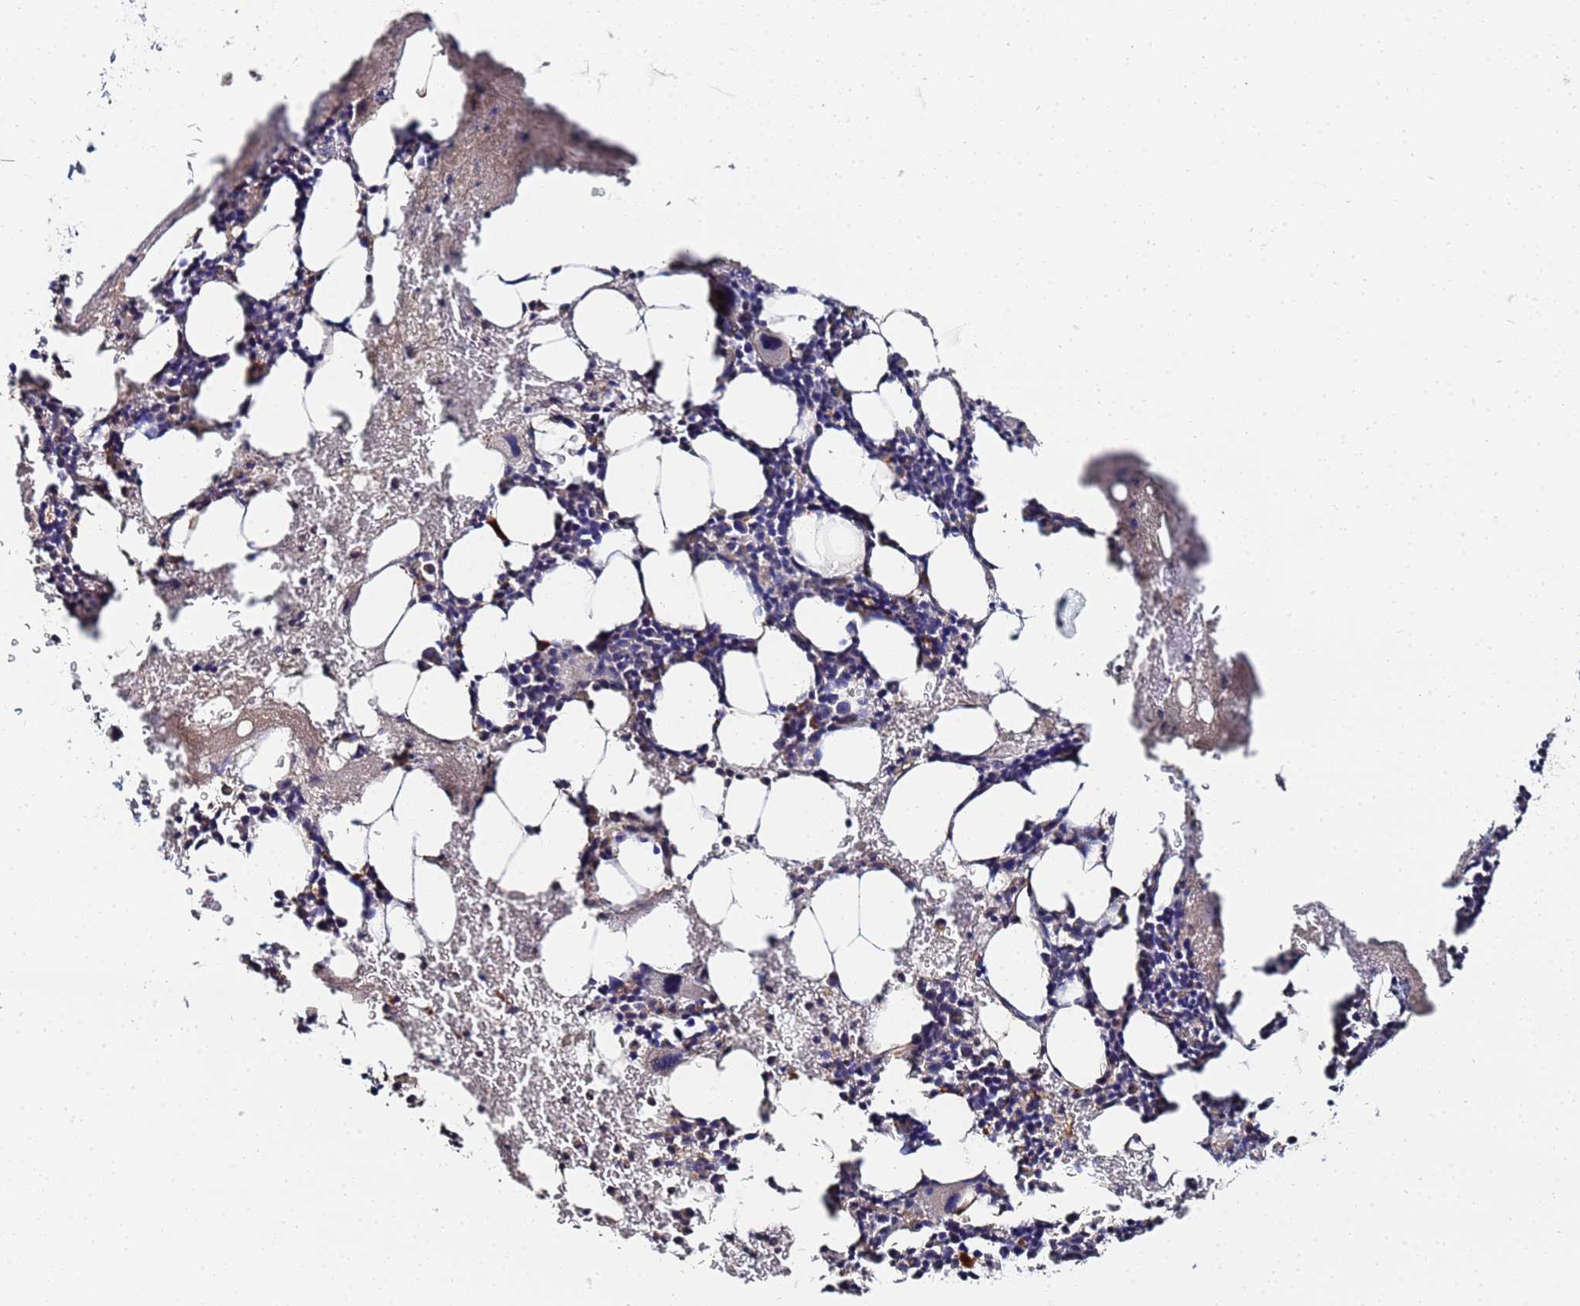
{"staining": {"intensity": "weak", "quantity": "<25%", "location": "cytoplasmic/membranous"}, "tissue": "bone marrow", "cell_type": "Hematopoietic cells", "image_type": "normal", "snomed": [{"axis": "morphology", "description": "Normal tissue, NOS"}, {"axis": "topography", "description": "Bone marrow"}], "caption": "The photomicrograph reveals no significant expression in hematopoietic cells of bone marrow. Brightfield microscopy of immunohistochemistry (IHC) stained with DAB (3,3'-diaminobenzidine) (brown) and hematoxylin (blue), captured at high magnification.", "gene": "TCP10L", "patient": {"sex": "female", "age": 37}}